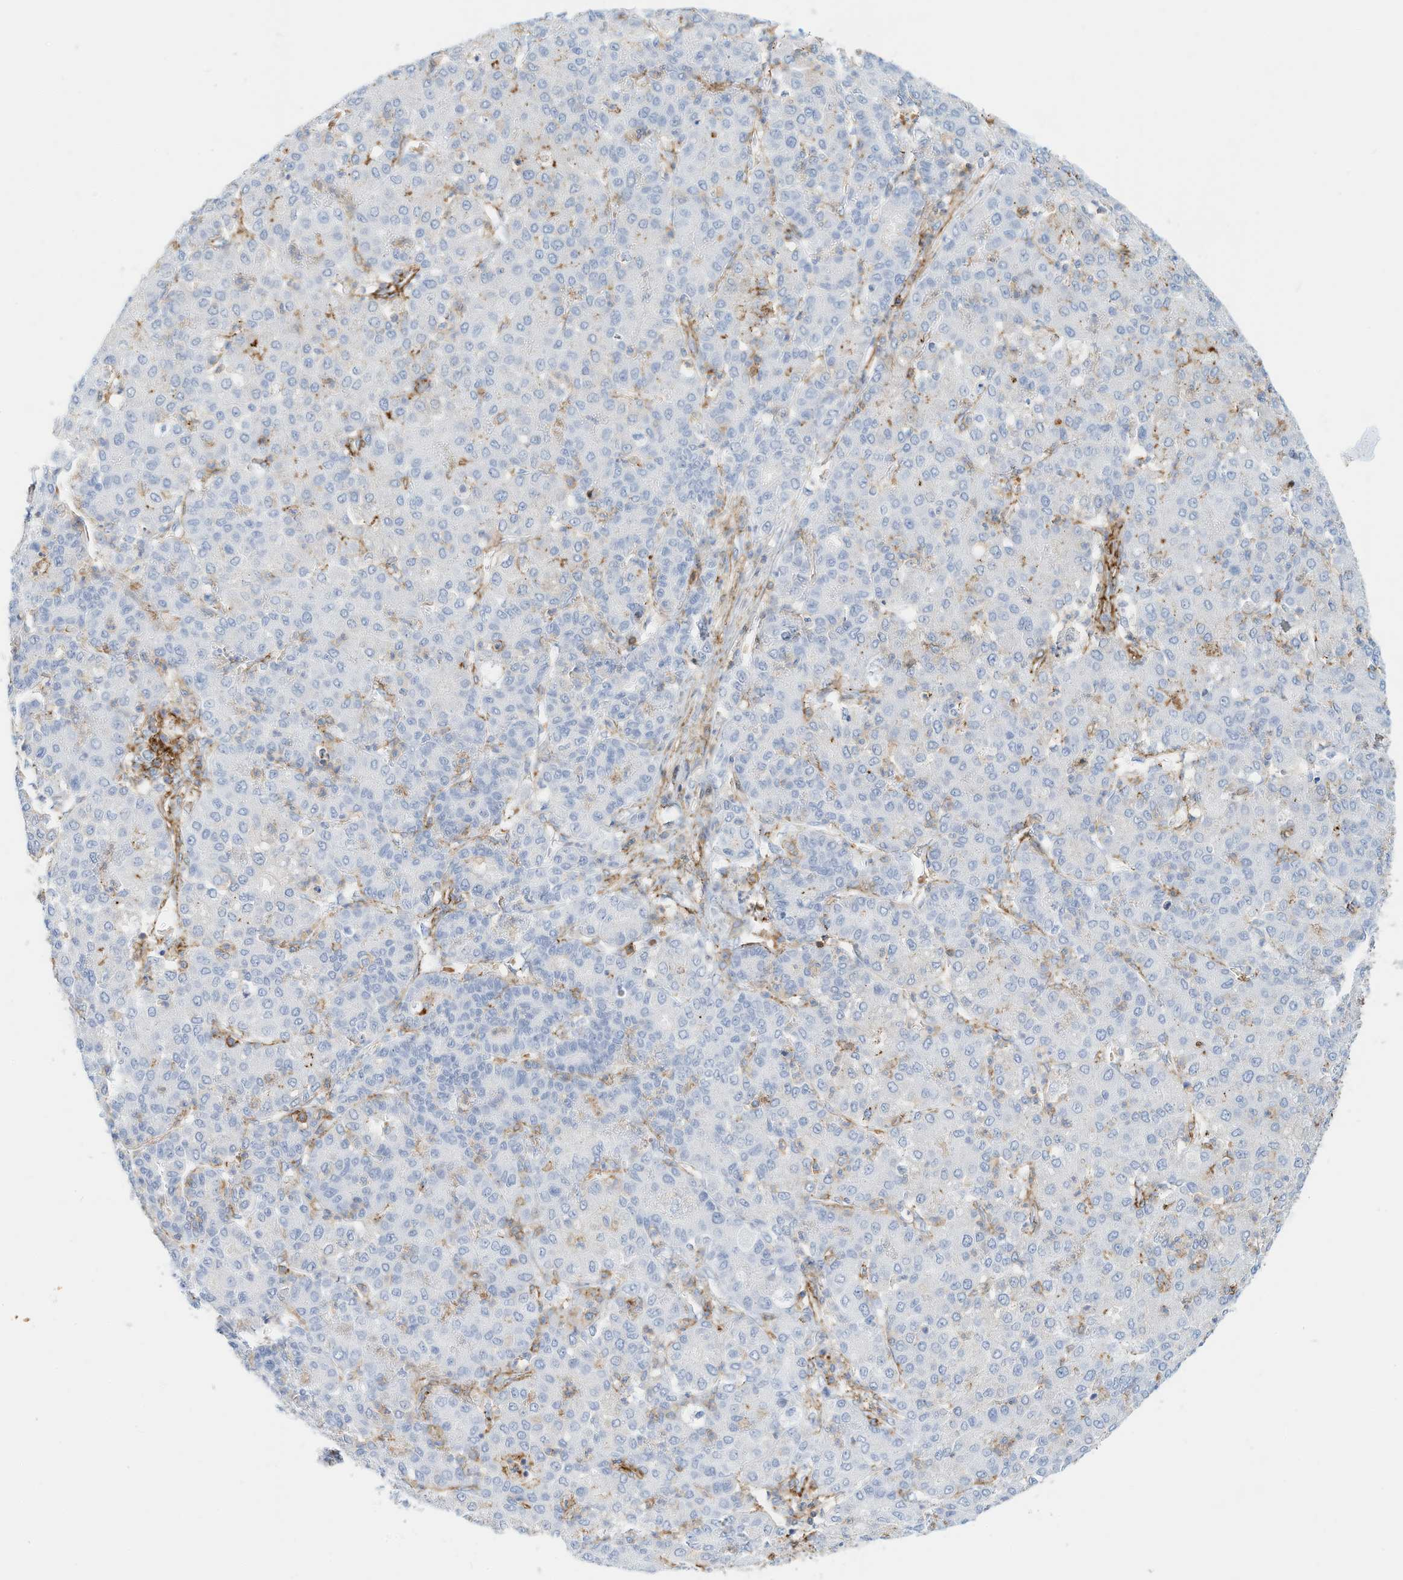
{"staining": {"intensity": "weak", "quantity": "<25%", "location": "cytoplasmic/membranous"}, "tissue": "liver cancer", "cell_type": "Tumor cells", "image_type": "cancer", "snomed": [{"axis": "morphology", "description": "Carcinoma, Hepatocellular, NOS"}, {"axis": "topography", "description": "Liver"}], "caption": "Immunohistochemical staining of liver hepatocellular carcinoma exhibits no significant expression in tumor cells.", "gene": "TXNDC9", "patient": {"sex": "male", "age": 65}}